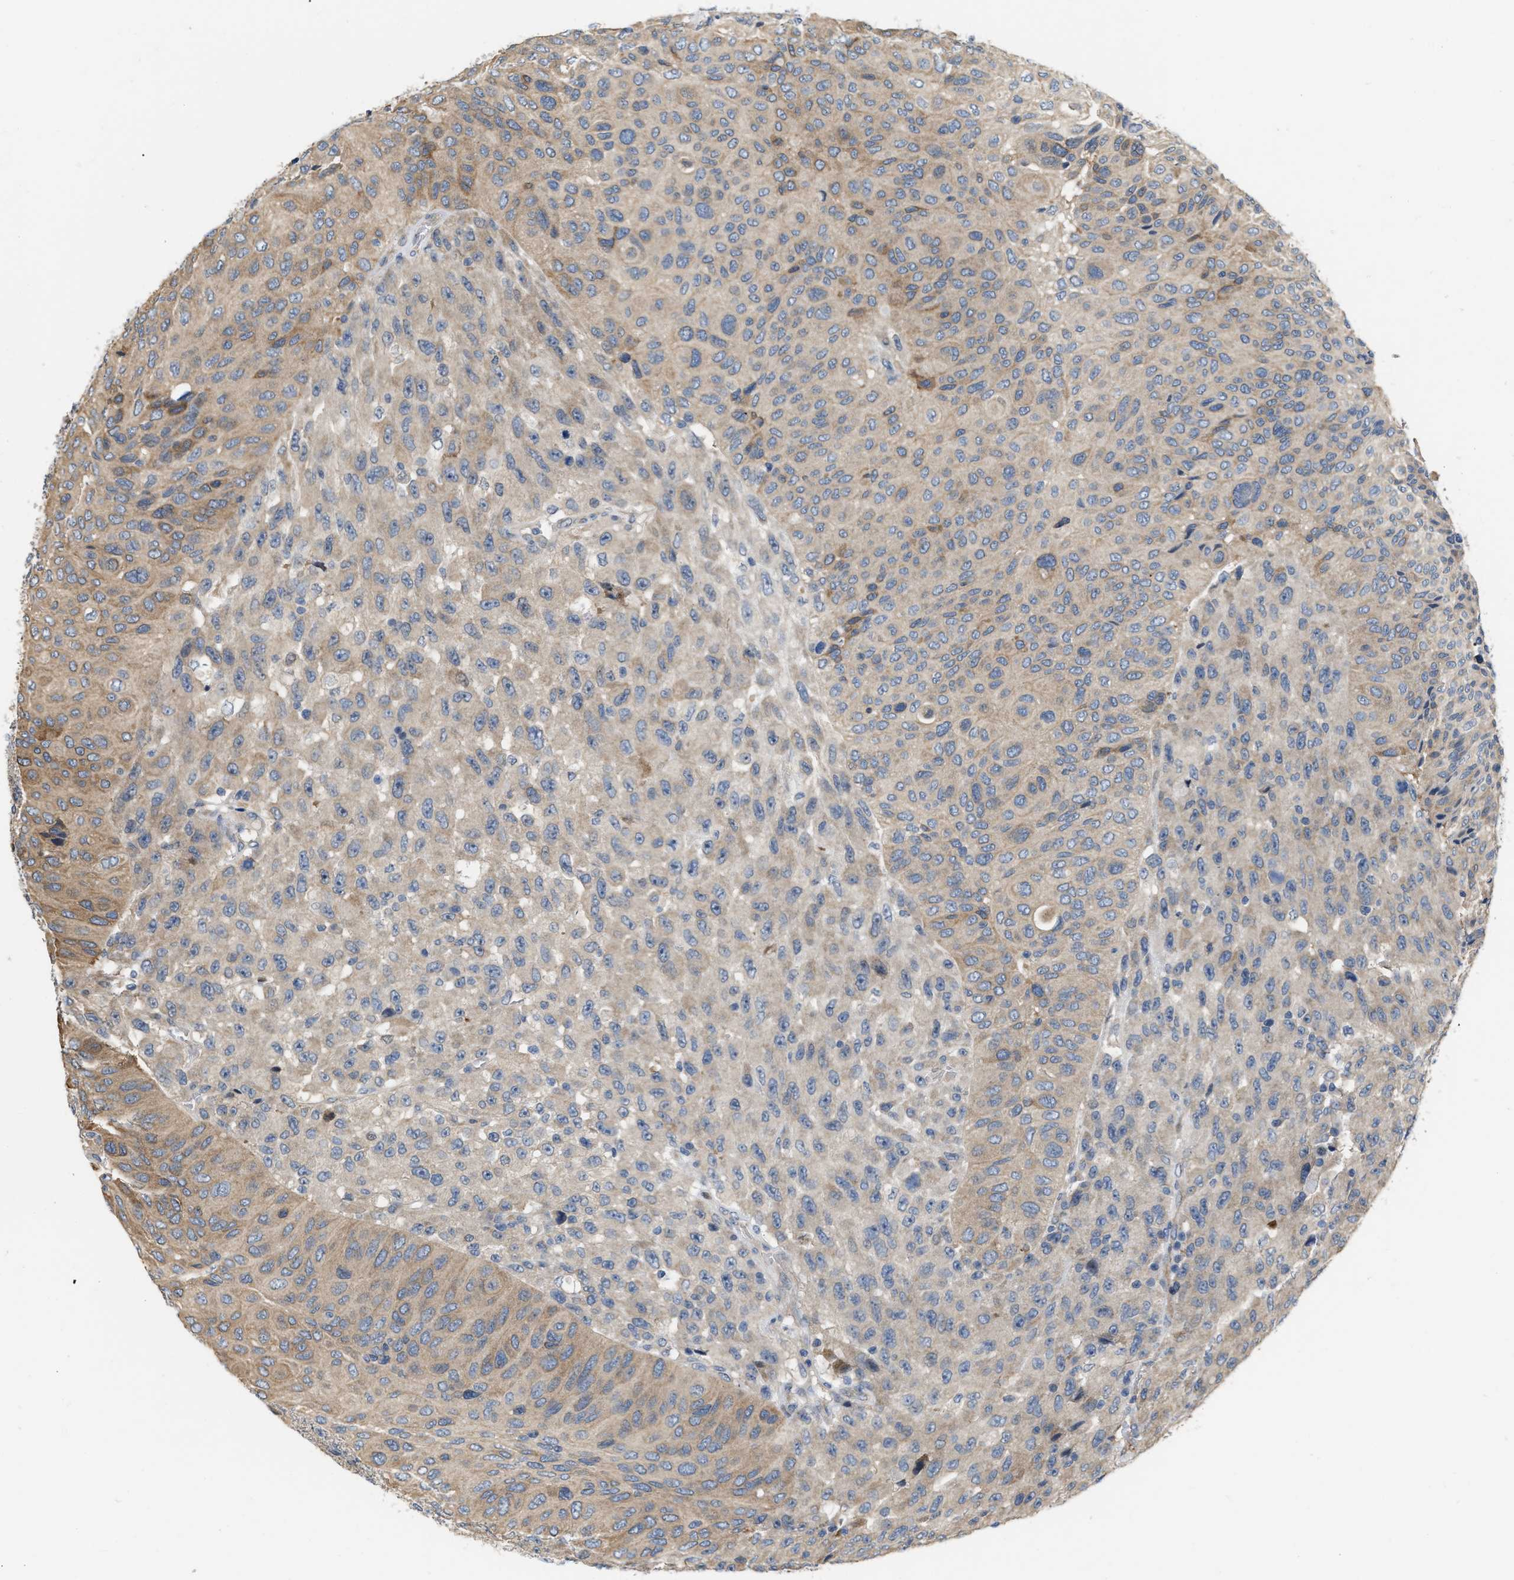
{"staining": {"intensity": "moderate", "quantity": "25%-75%", "location": "cytoplasmic/membranous"}, "tissue": "urothelial cancer", "cell_type": "Tumor cells", "image_type": "cancer", "snomed": [{"axis": "morphology", "description": "Urothelial carcinoma, High grade"}, {"axis": "topography", "description": "Urinary bladder"}], "caption": "This is a histology image of IHC staining of high-grade urothelial carcinoma, which shows moderate staining in the cytoplasmic/membranous of tumor cells.", "gene": "CSNK1A1", "patient": {"sex": "male", "age": 66}}